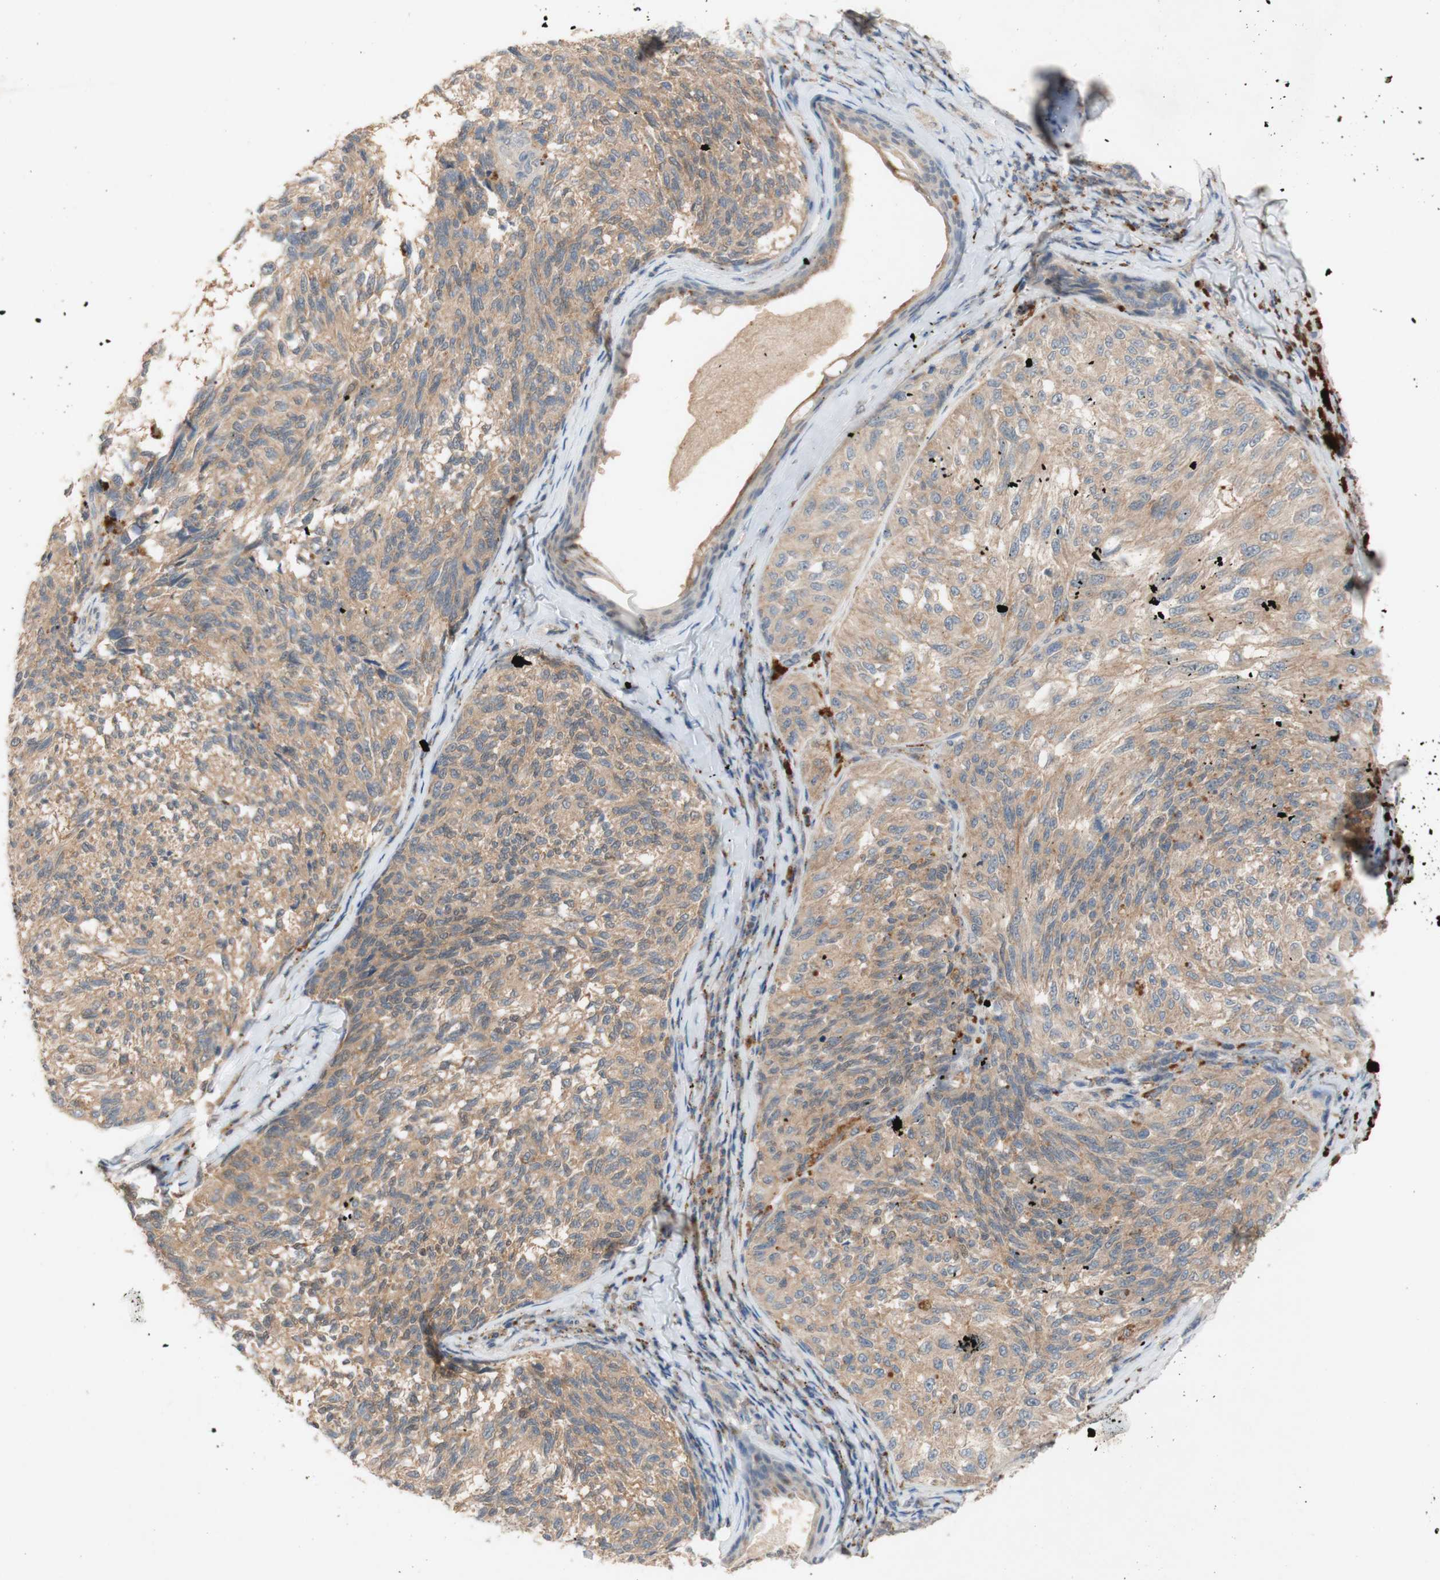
{"staining": {"intensity": "weak", "quantity": ">75%", "location": "cytoplasmic/membranous"}, "tissue": "melanoma", "cell_type": "Tumor cells", "image_type": "cancer", "snomed": [{"axis": "morphology", "description": "Malignant melanoma, NOS"}, {"axis": "topography", "description": "Skin"}], "caption": "Malignant melanoma stained for a protein (brown) displays weak cytoplasmic/membranous positive positivity in about >75% of tumor cells.", "gene": "PEX2", "patient": {"sex": "female", "age": 73}}